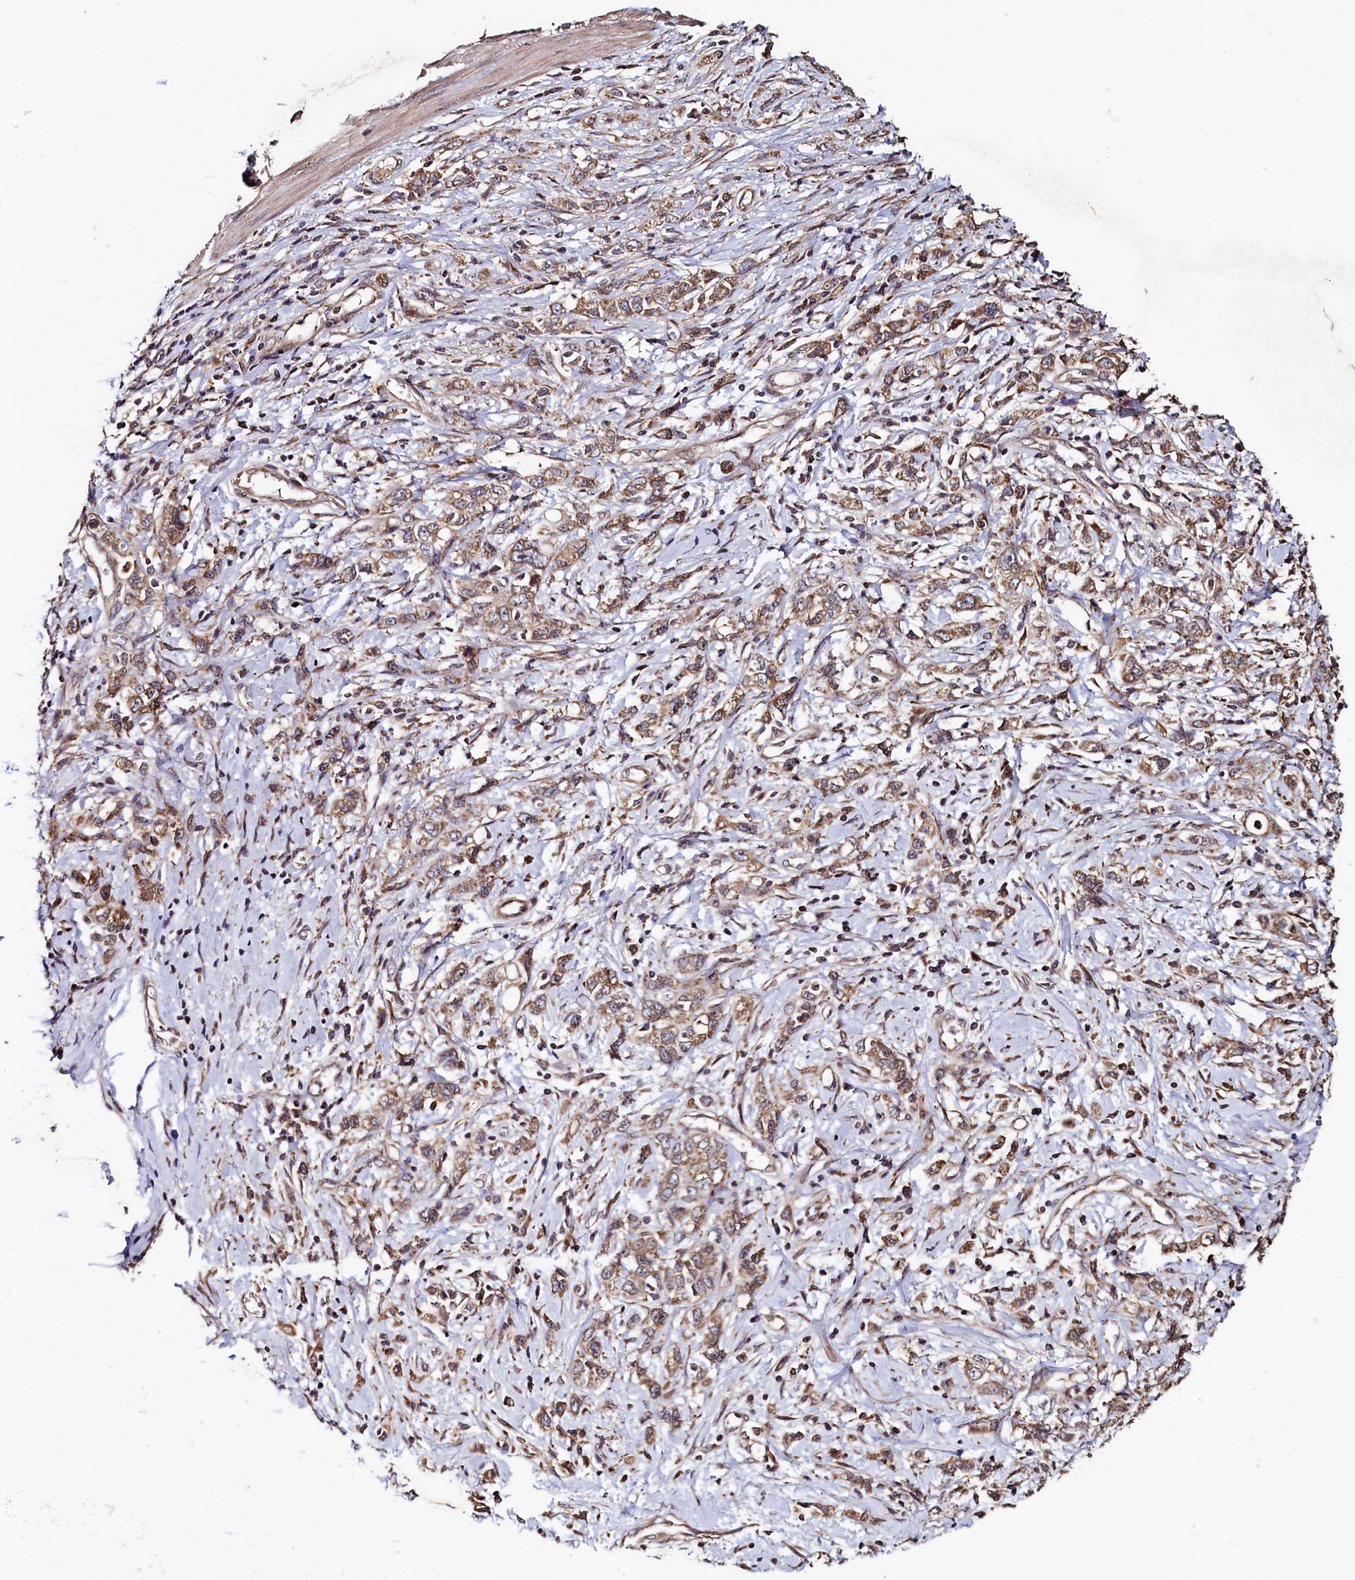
{"staining": {"intensity": "moderate", "quantity": ">75%", "location": "cytoplasmic/membranous"}, "tissue": "stomach cancer", "cell_type": "Tumor cells", "image_type": "cancer", "snomed": [{"axis": "morphology", "description": "Adenocarcinoma, NOS"}, {"axis": "topography", "description": "Stomach"}], "caption": "Protein staining displays moderate cytoplasmic/membranous positivity in approximately >75% of tumor cells in stomach adenocarcinoma.", "gene": "RBFA", "patient": {"sex": "female", "age": 76}}